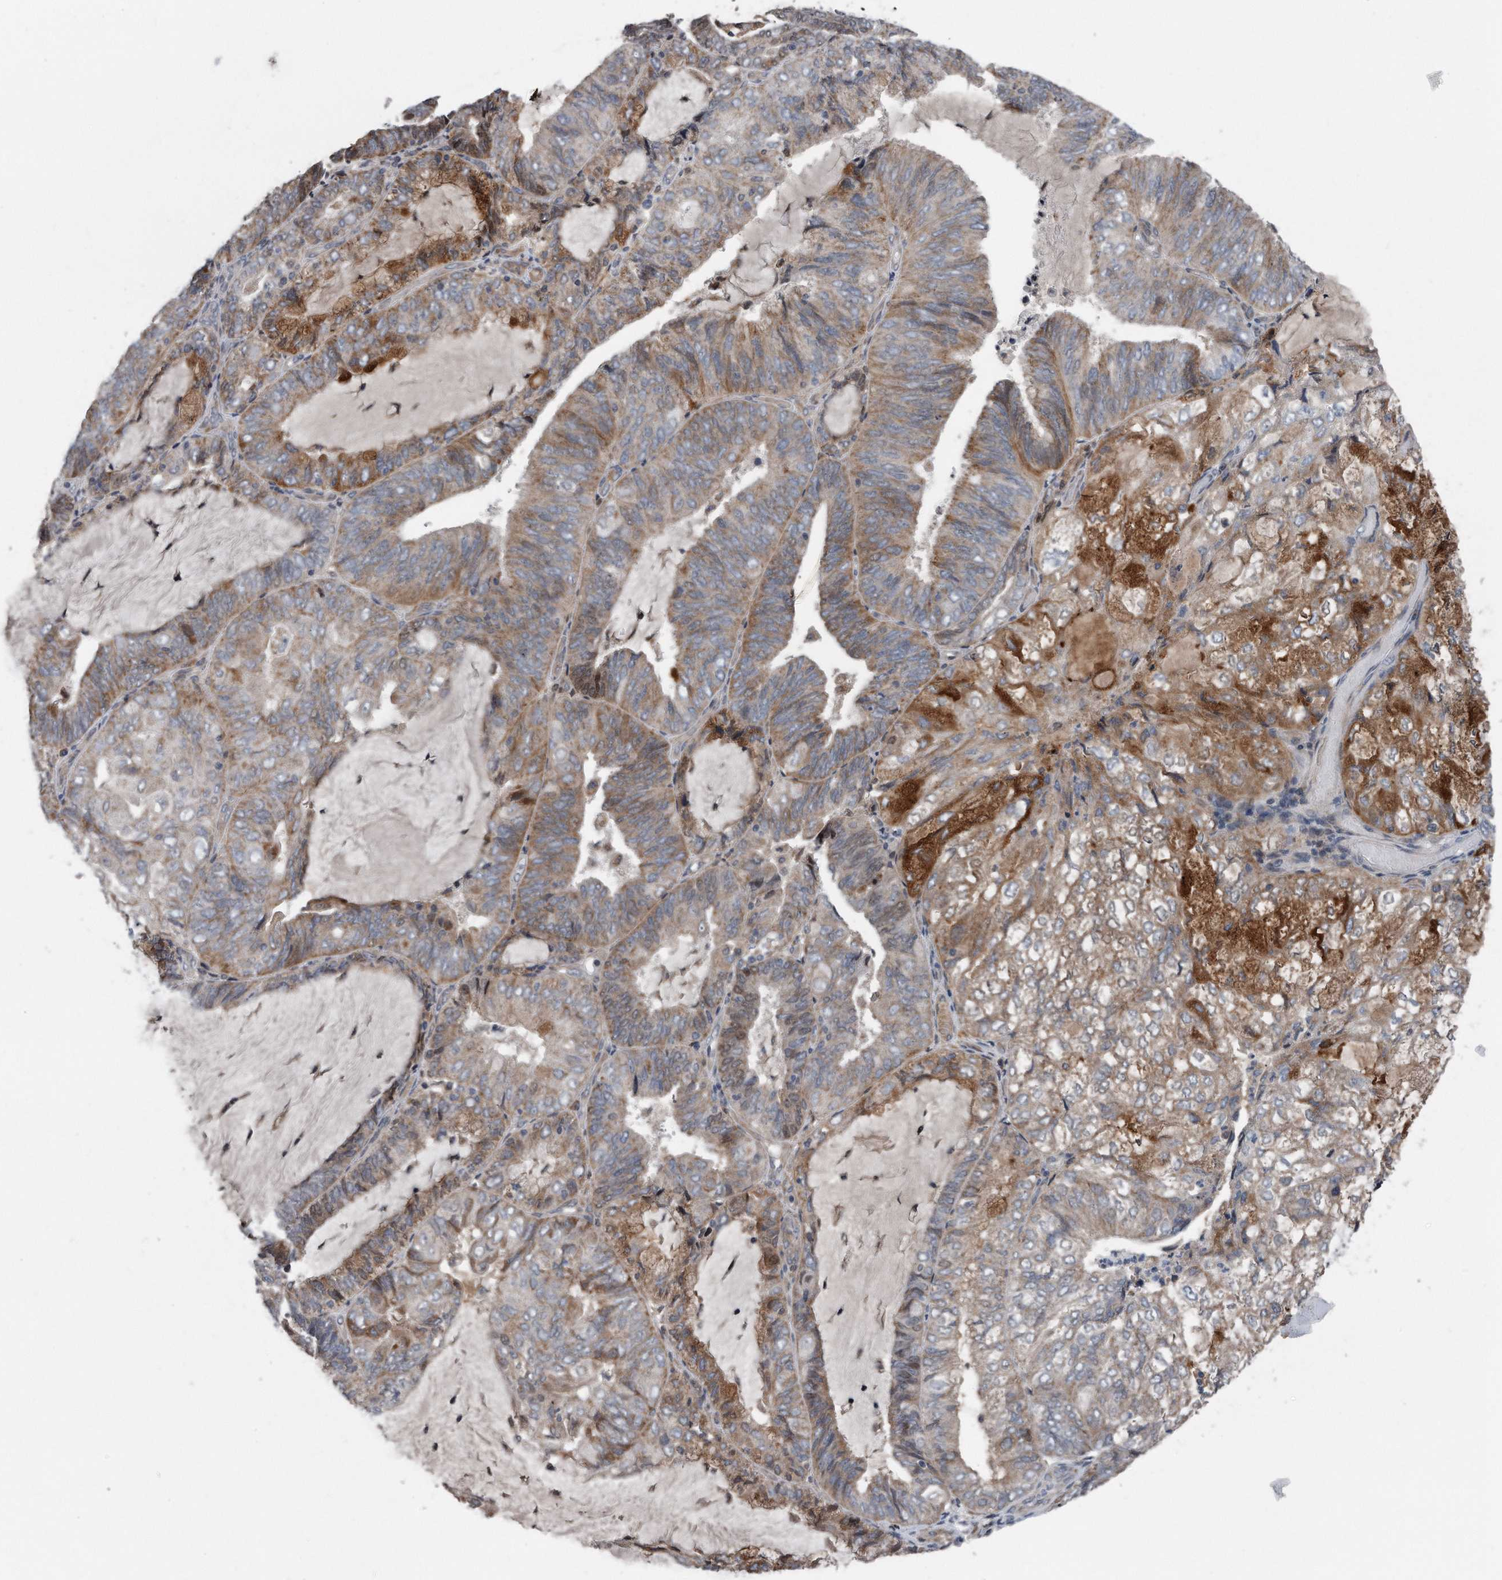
{"staining": {"intensity": "moderate", "quantity": "25%-75%", "location": "cytoplasmic/membranous"}, "tissue": "endometrial cancer", "cell_type": "Tumor cells", "image_type": "cancer", "snomed": [{"axis": "morphology", "description": "Adenocarcinoma, NOS"}, {"axis": "topography", "description": "Endometrium"}], "caption": "This is an image of IHC staining of adenocarcinoma (endometrial), which shows moderate staining in the cytoplasmic/membranous of tumor cells.", "gene": "DST", "patient": {"sex": "female", "age": 81}}